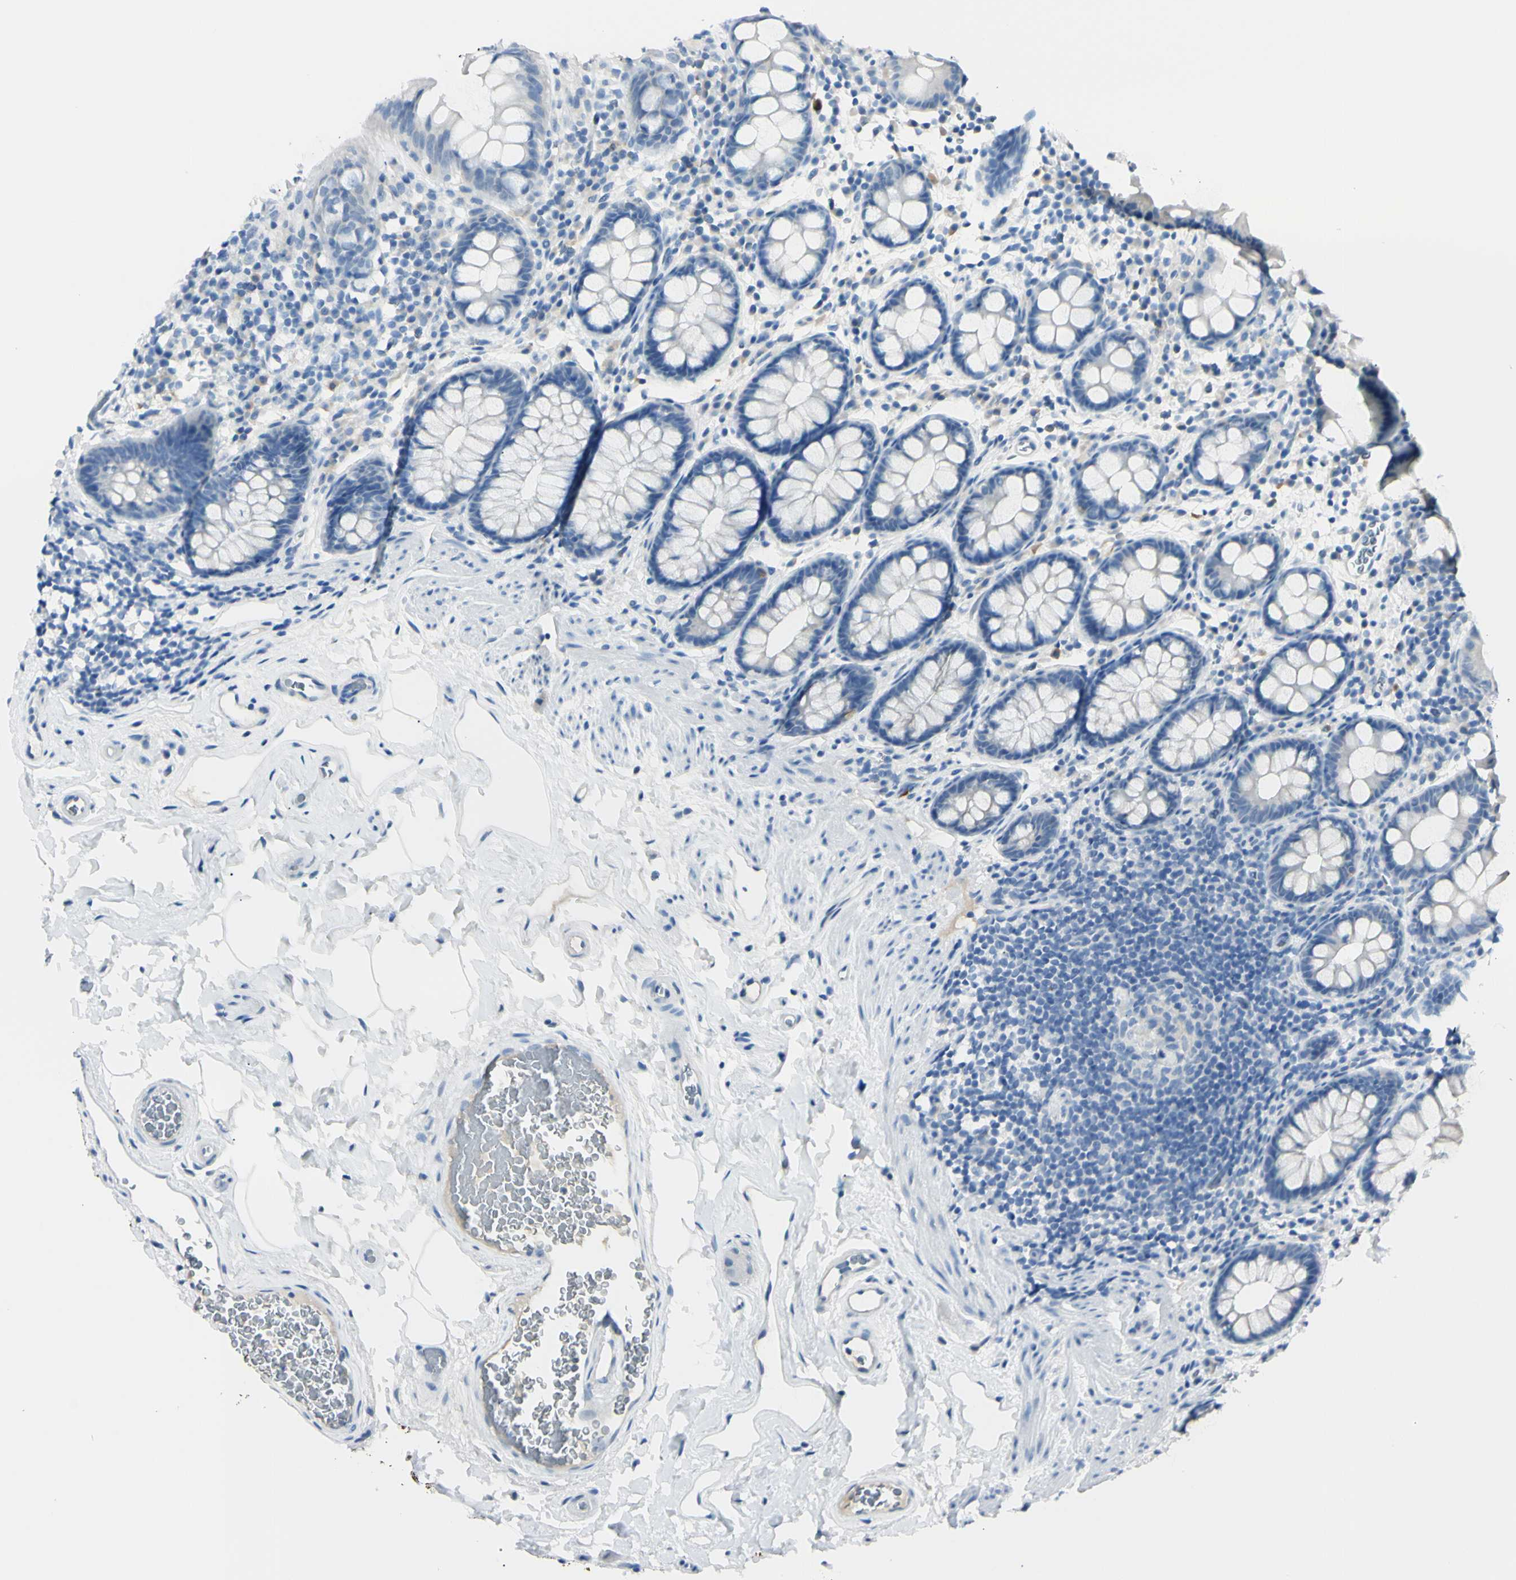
{"staining": {"intensity": "negative", "quantity": "none", "location": "none"}, "tissue": "colon", "cell_type": "Endothelial cells", "image_type": "normal", "snomed": [{"axis": "morphology", "description": "Normal tissue, NOS"}, {"axis": "topography", "description": "Colon"}], "caption": "Normal colon was stained to show a protein in brown. There is no significant positivity in endothelial cells. (Brightfield microscopy of DAB immunohistochemistry (IHC) at high magnification).", "gene": "FOLH1", "patient": {"sex": "female", "age": 80}}